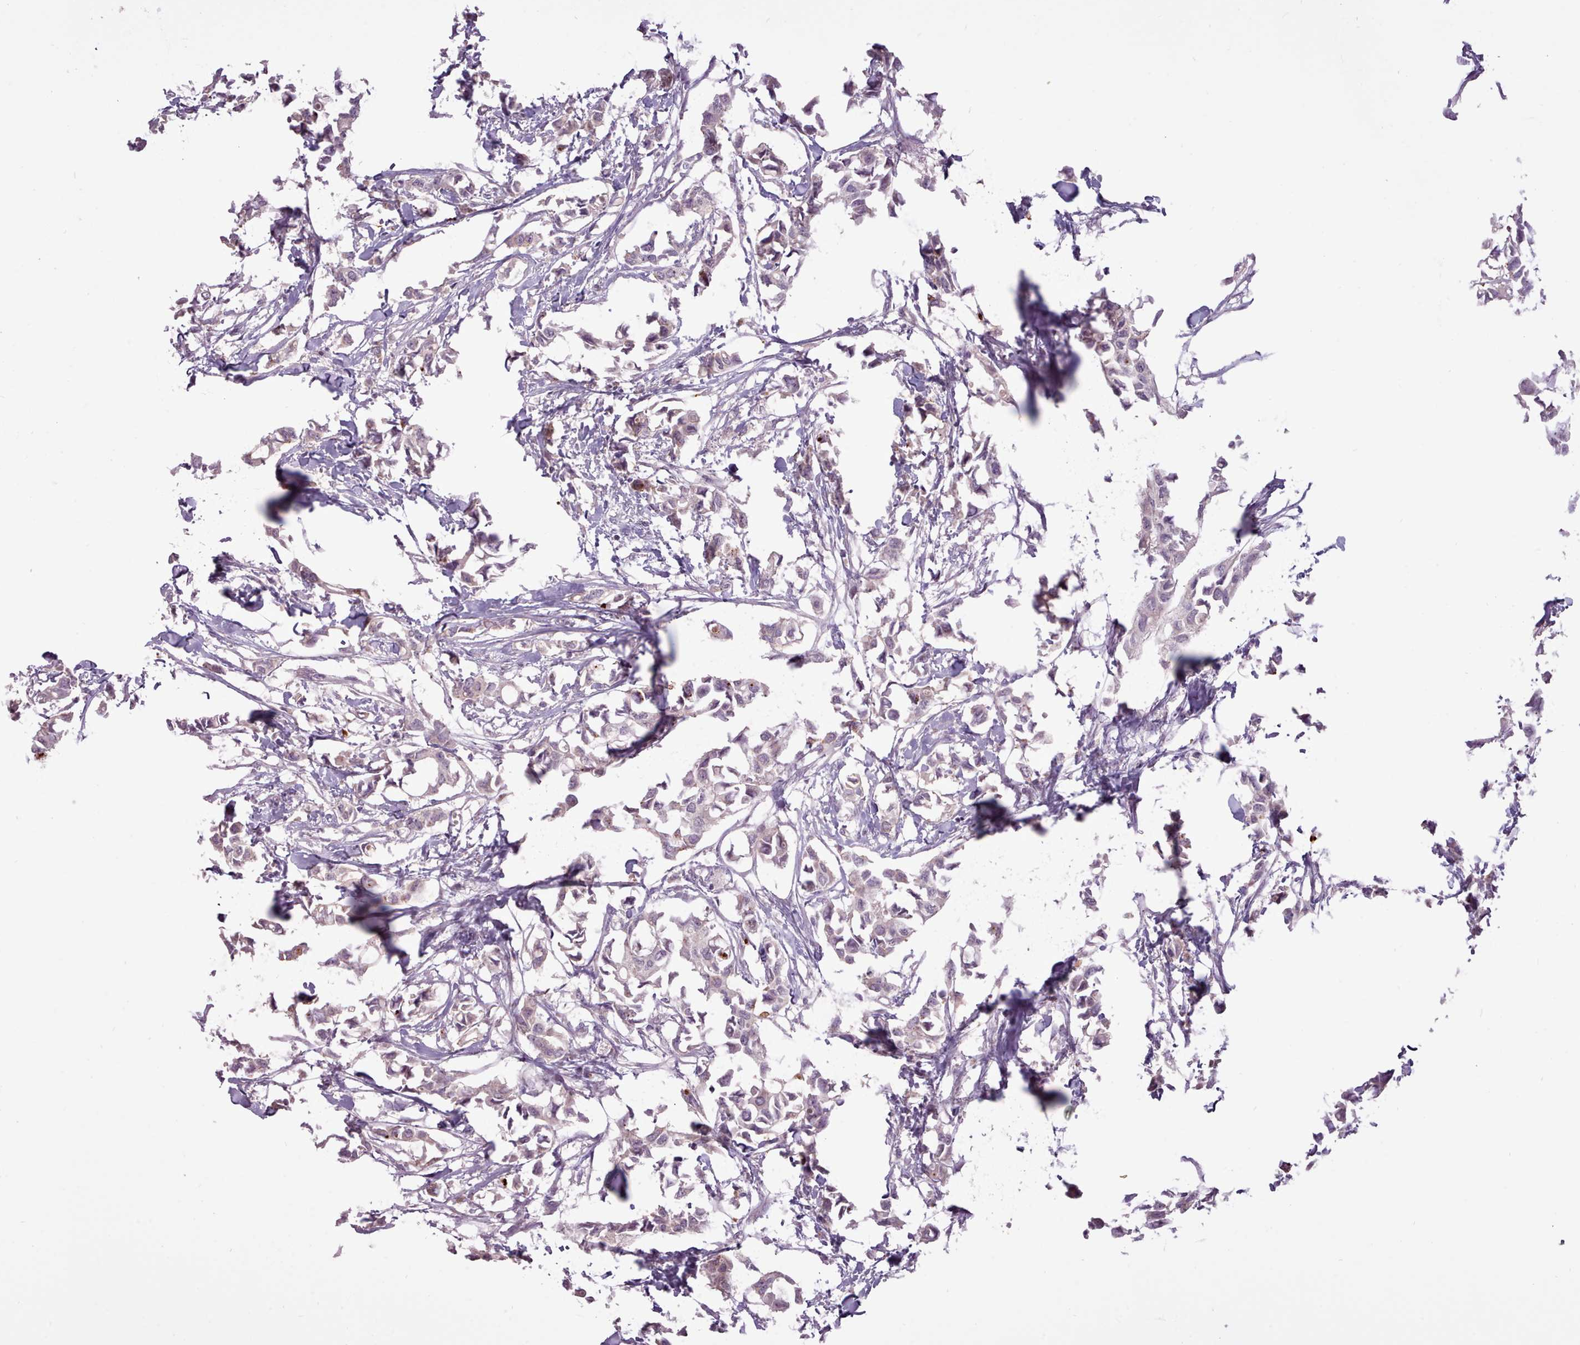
{"staining": {"intensity": "negative", "quantity": "none", "location": "none"}, "tissue": "breast cancer", "cell_type": "Tumor cells", "image_type": "cancer", "snomed": [{"axis": "morphology", "description": "Duct carcinoma"}, {"axis": "topography", "description": "Breast"}], "caption": "This is a micrograph of immunohistochemistry staining of breast infiltrating ductal carcinoma, which shows no expression in tumor cells.", "gene": "ATRAID", "patient": {"sex": "female", "age": 41}}